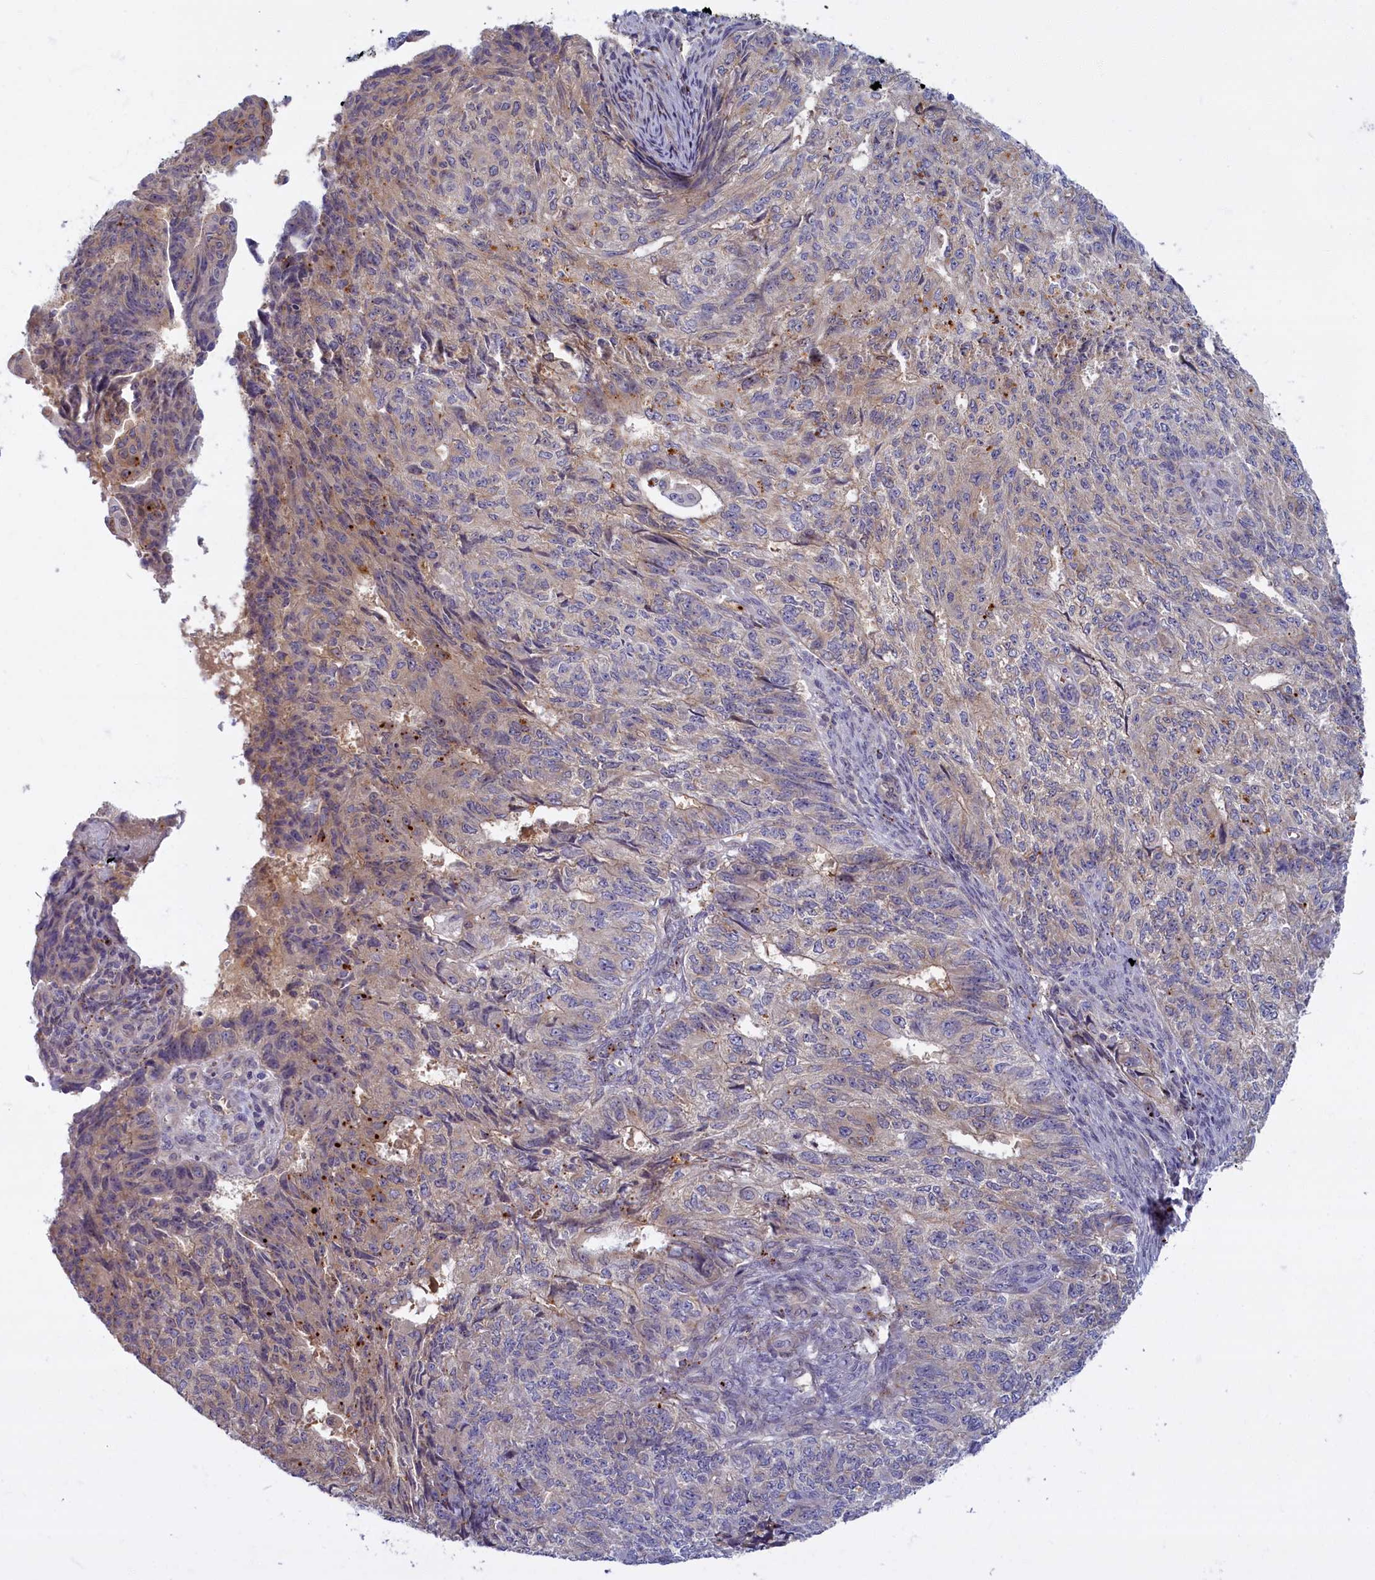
{"staining": {"intensity": "weak", "quantity": "25%-75%", "location": "cytoplasmic/membranous"}, "tissue": "endometrial cancer", "cell_type": "Tumor cells", "image_type": "cancer", "snomed": [{"axis": "morphology", "description": "Adenocarcinoma, NOS"}, {"axis": "topography", "description": "Endometrium"}], "caption": "Immunohistochemistry histopathology image of human endometrial cancer (adenocarcinoma) stained for a protein (brown), which demonstrates low levels of weak cytoplasmic/membranous staining in approximately 25%-75% of tumor cells.", "gene": "FCSK", "patient": {"sex": "female", "age": 32}}